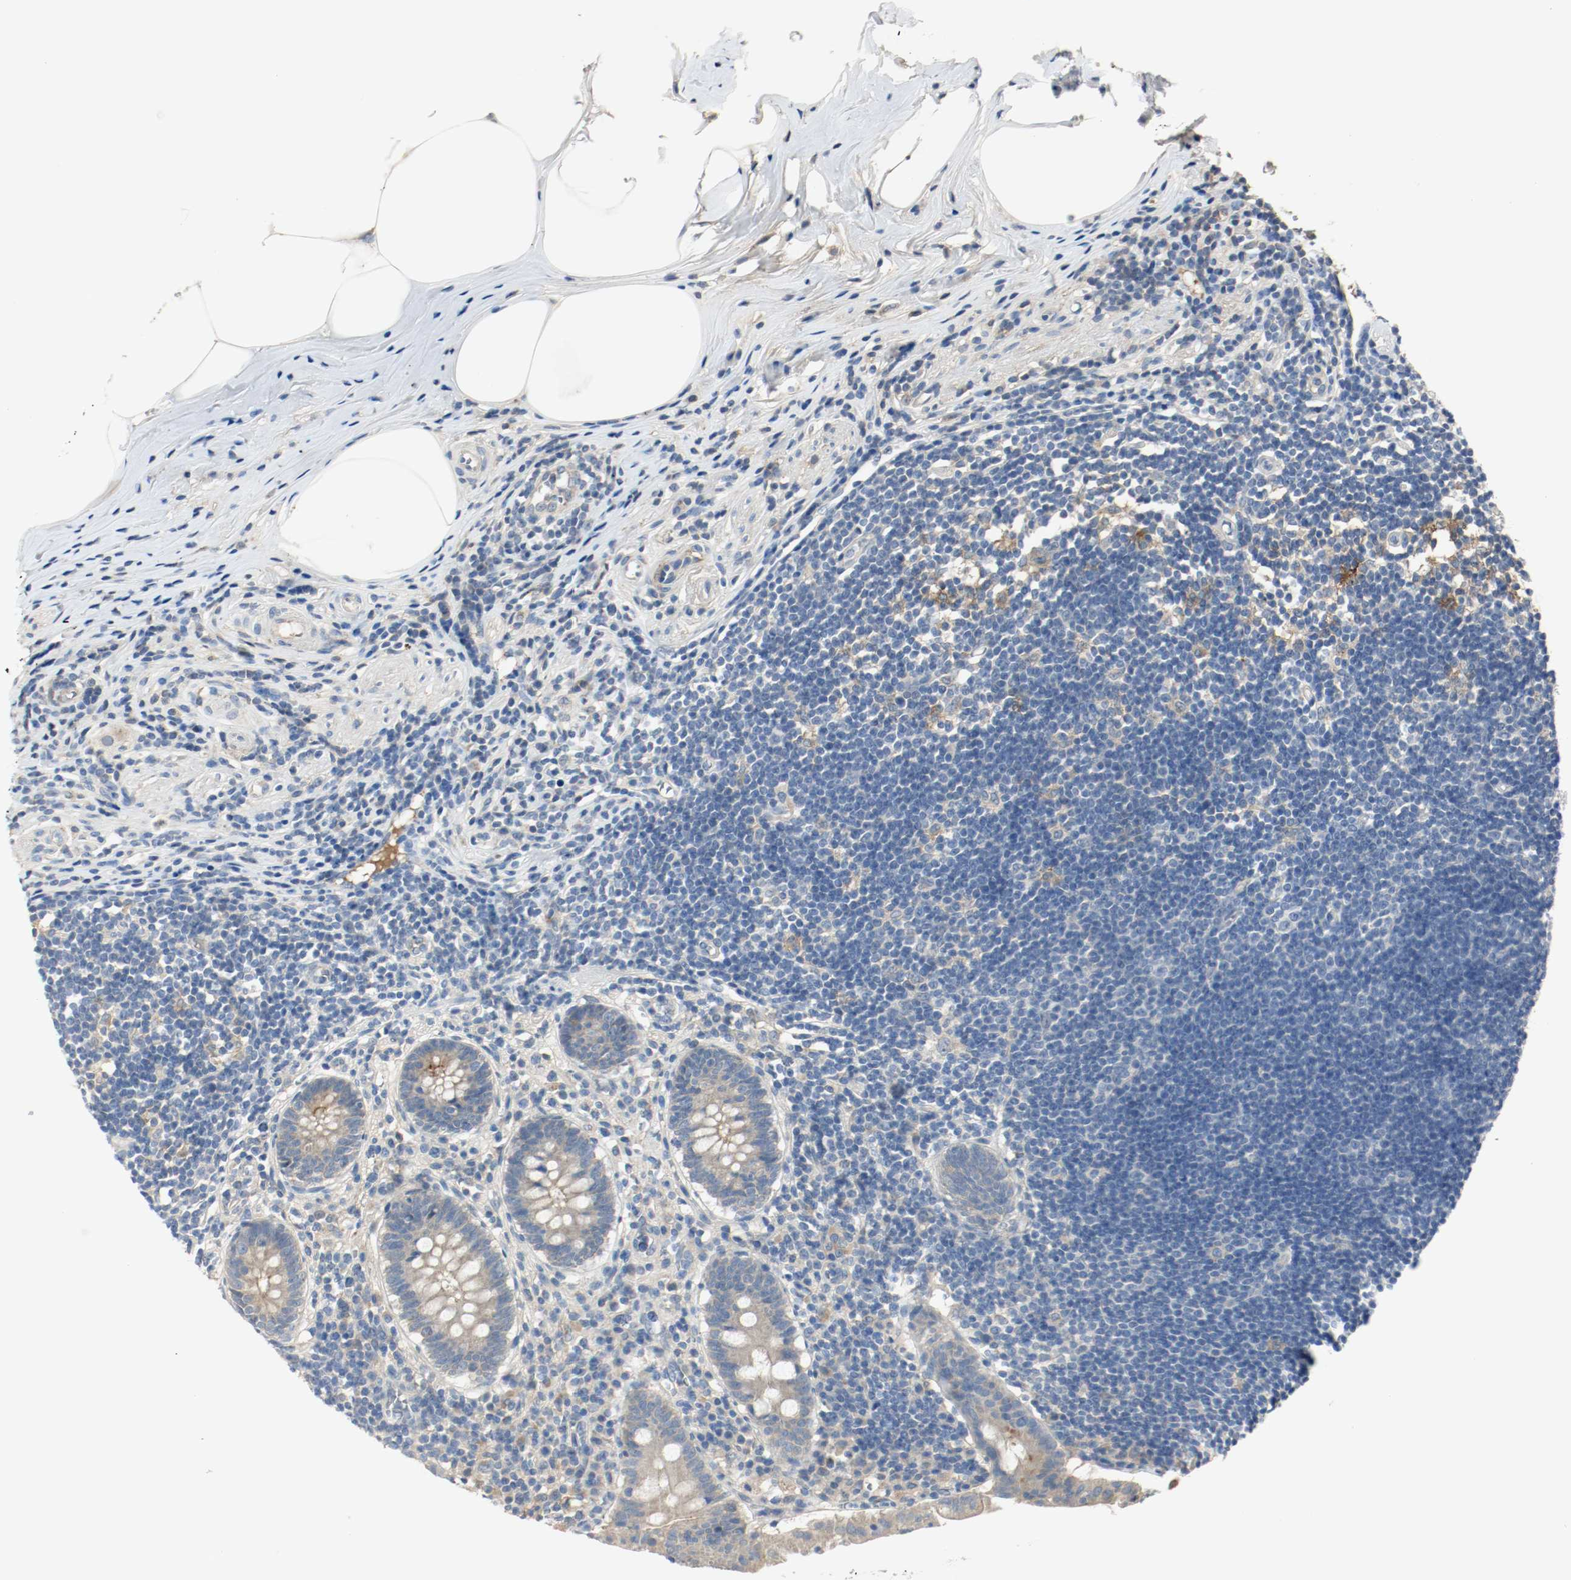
{"staining": {"intensity": "weak", "quantity": "<25%", "location": "cytoplasmic/membranous"}, "tissue": "appendix", "cell_type": "Glandular cells", "image_type": "normal", "snomed": [{"axis": "morphology", "description": "Normal tissue, NOS"}, {"axis": "topography", "description": "Appendix"}], "caption": "IHC of unremarkable human appendix shows no staining in glandular cells. (Brightfield microscopy of DAB (3,3'-diaminobenzidine) immunohistochemistry at high magnification).", "gene": "MELTF", "patient": {"sex": "female", "age": 50}}